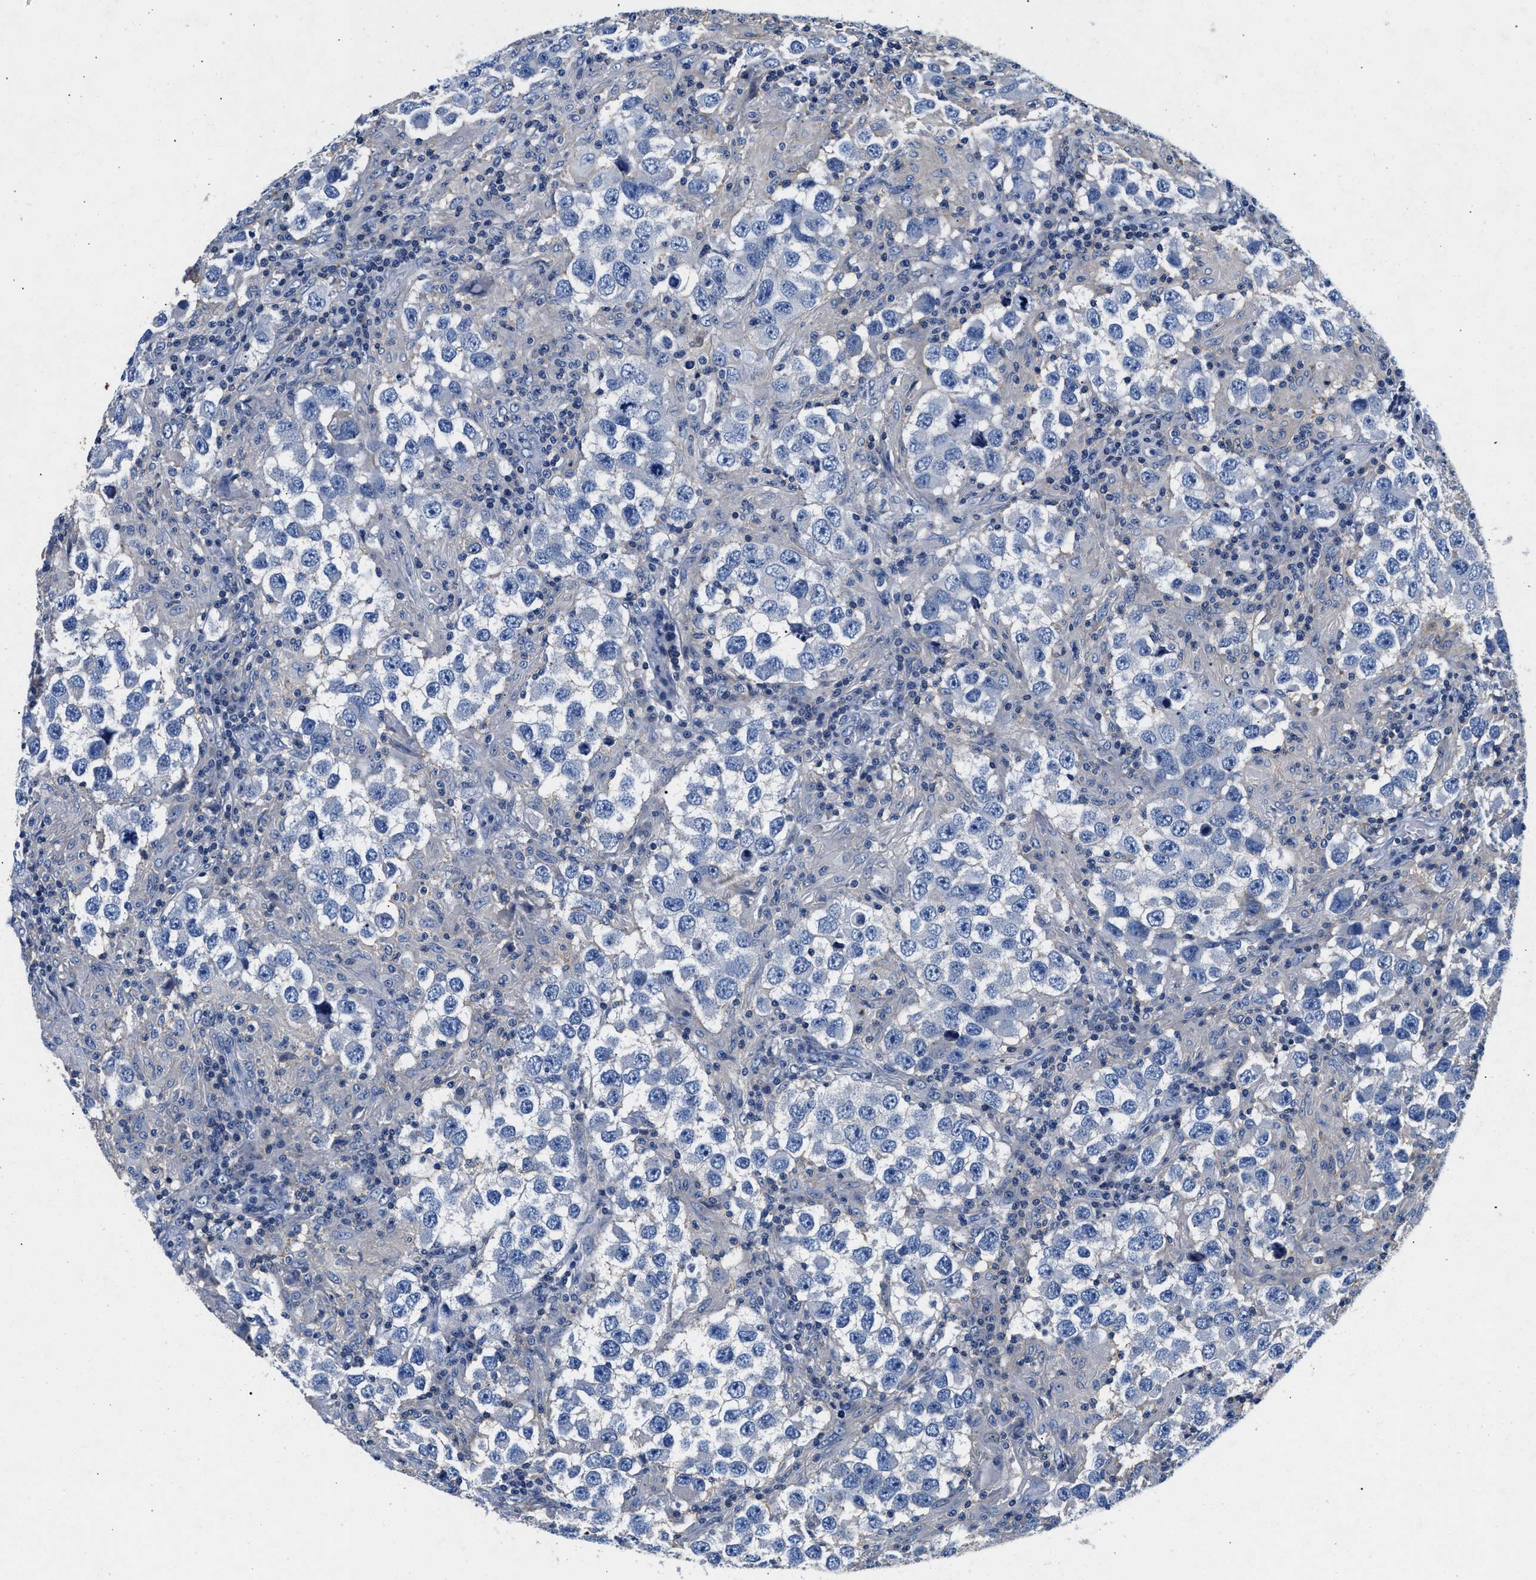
{"staining": {"intensity": "negative", "quantity": "none", "location": "none"}, "tissue": "testis cancer", "cell_type": "Tumor cells", "image_type": "cancer", "snomed": [{"axis": "morphology", "description": "Carcinoma, Embryonal, NOS"}, {"axis": "topography", "description": "Testis"}], "caption": "Tumor cells are negative for protein expression in human testis cancer. (Brightfield microscopy of DAB IHC at high magnification).", "gene": "GNAI3", "patient": {"sex": "male", "age": 21}}